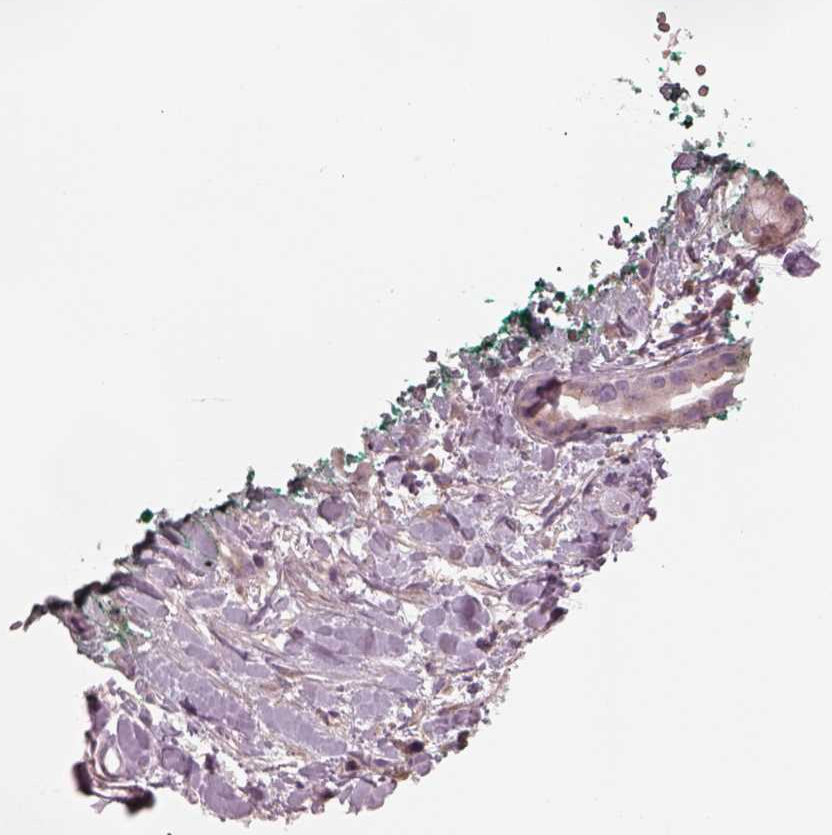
{"staining": {"intensity": "moderate", "quantity": ">75%", "location": "cytoplasmic/membranous"}, "tissue": "pancreatic cancer", "cell_type": "Tumor cells", "image_type": "cancer", "snomed": [{"axis": "morphology", "description": "Normal tissue, NOS"}, {"axis": "morphology", "description": "Adenocarcinoma, NOS"}, {"axis": "topography", "description": "Lymph node"}, {"axis": "topography", "description": "Pancreas"}], "caption": "Immunohistochemical staining of human pancreatic adenocarcinoma reveals medium levels of moderate cytoplasmic/membranous expression in approximately >75% of tumor cells. (Brightfield microscopy of DAB IHC at high magnification).", "gene": "SDCBP2", "patient": {"sex": "female", "age": 58}}